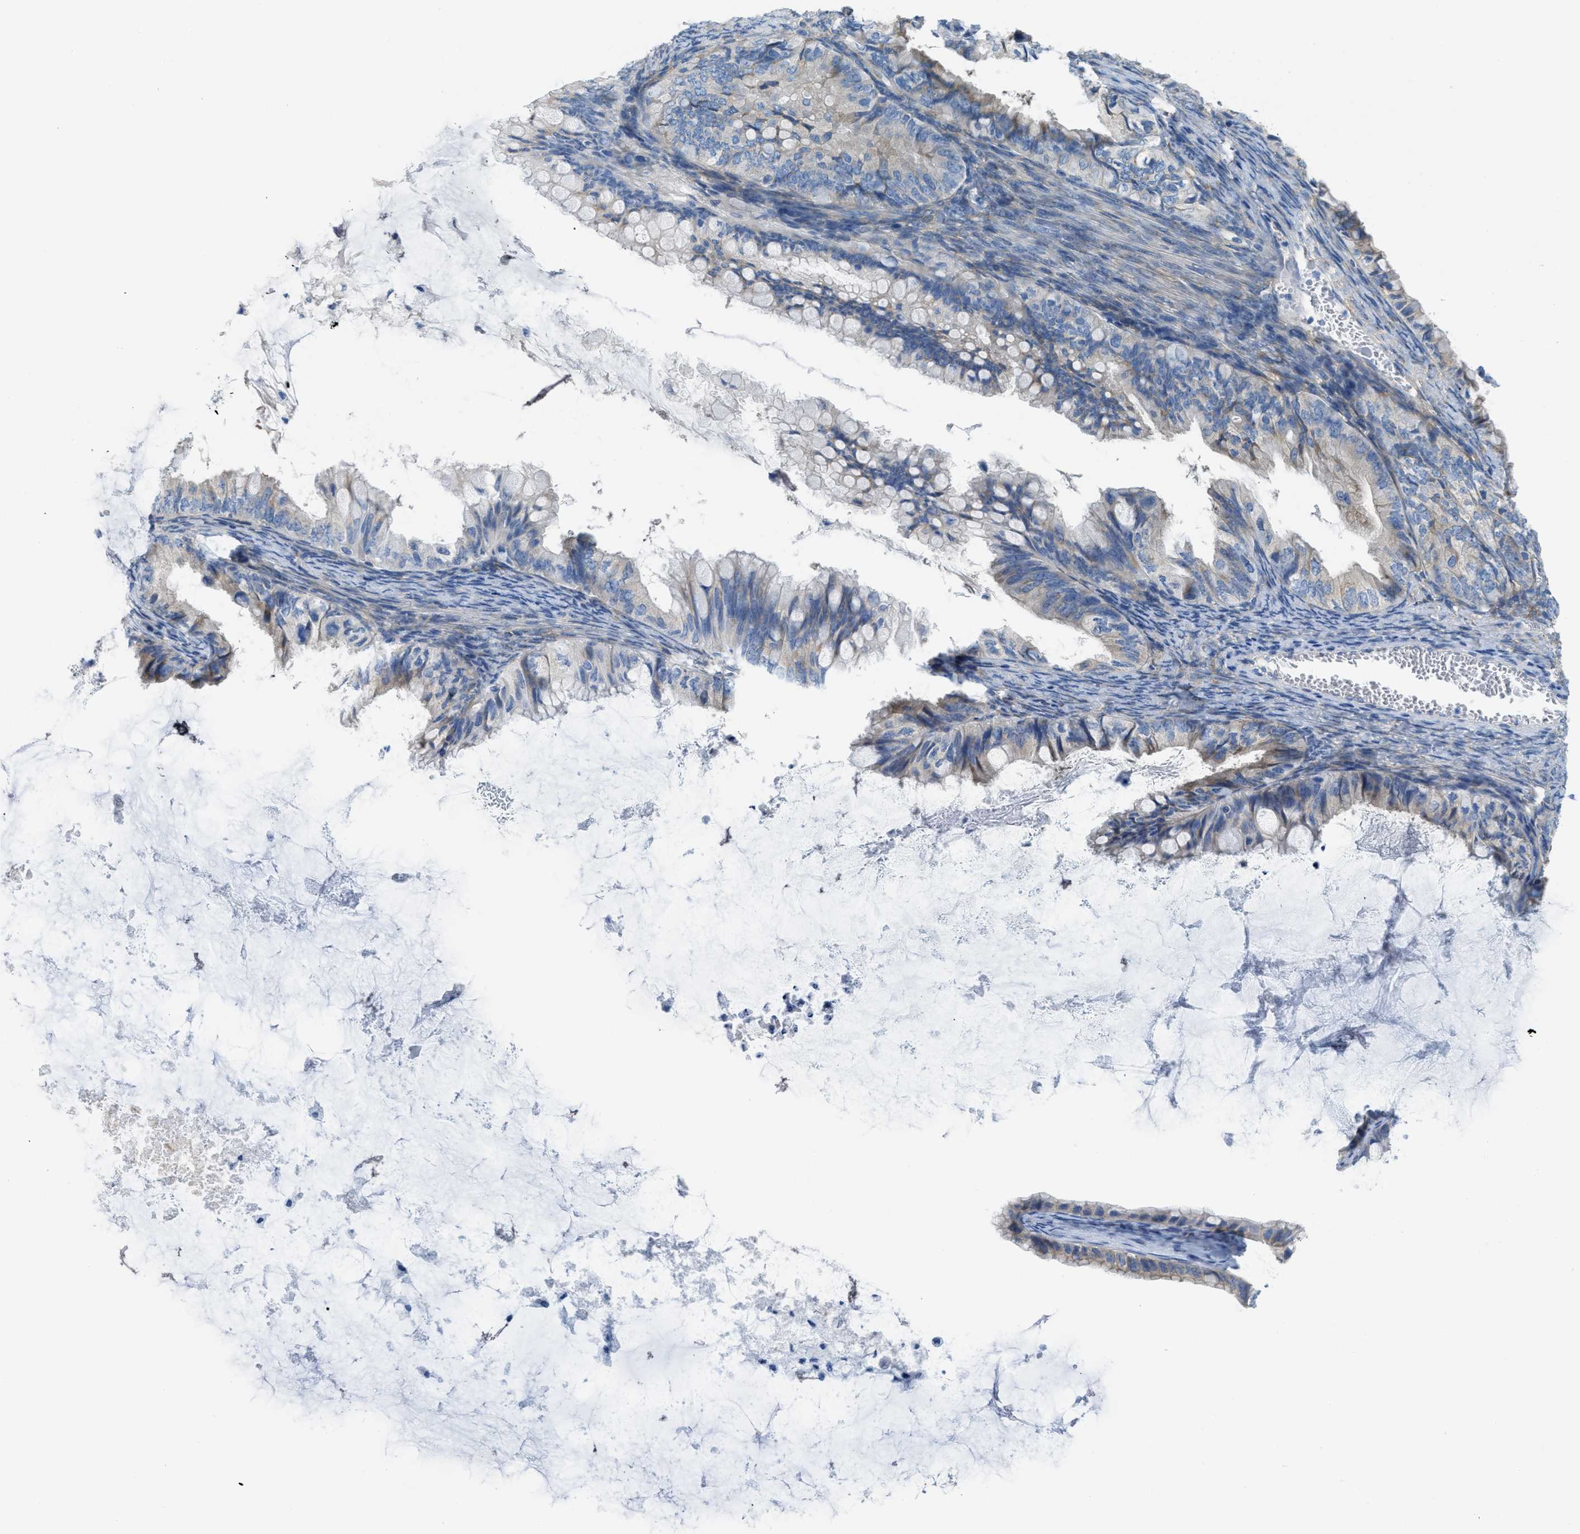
{"staining": {"intensity": "weak", "quantity": "<25%", "location": "cytoplasmic/membranous"}, "tissue": "ovarian cancer", "cell_type": "Tumor cells", "image_type": "cancer", "snomed": [{"axis": "morphology", "description": "Cystadenocarcinoma, mucinous, NOS"}, {"axis": "topography", "description": "Ovary"}], "caption": "The immunohistochemistry (IHC) photomicrograph has no significant staining in tumor cells of ovarian mucinous cystadenocarcinoma tissue. (DAB (3,3'-diaminobenzidine) immunohistochemistry (IHC) with hematoxylin counter stain).", "gene": "ASGR1", "patient": {"sex": "female", "age": 80}}